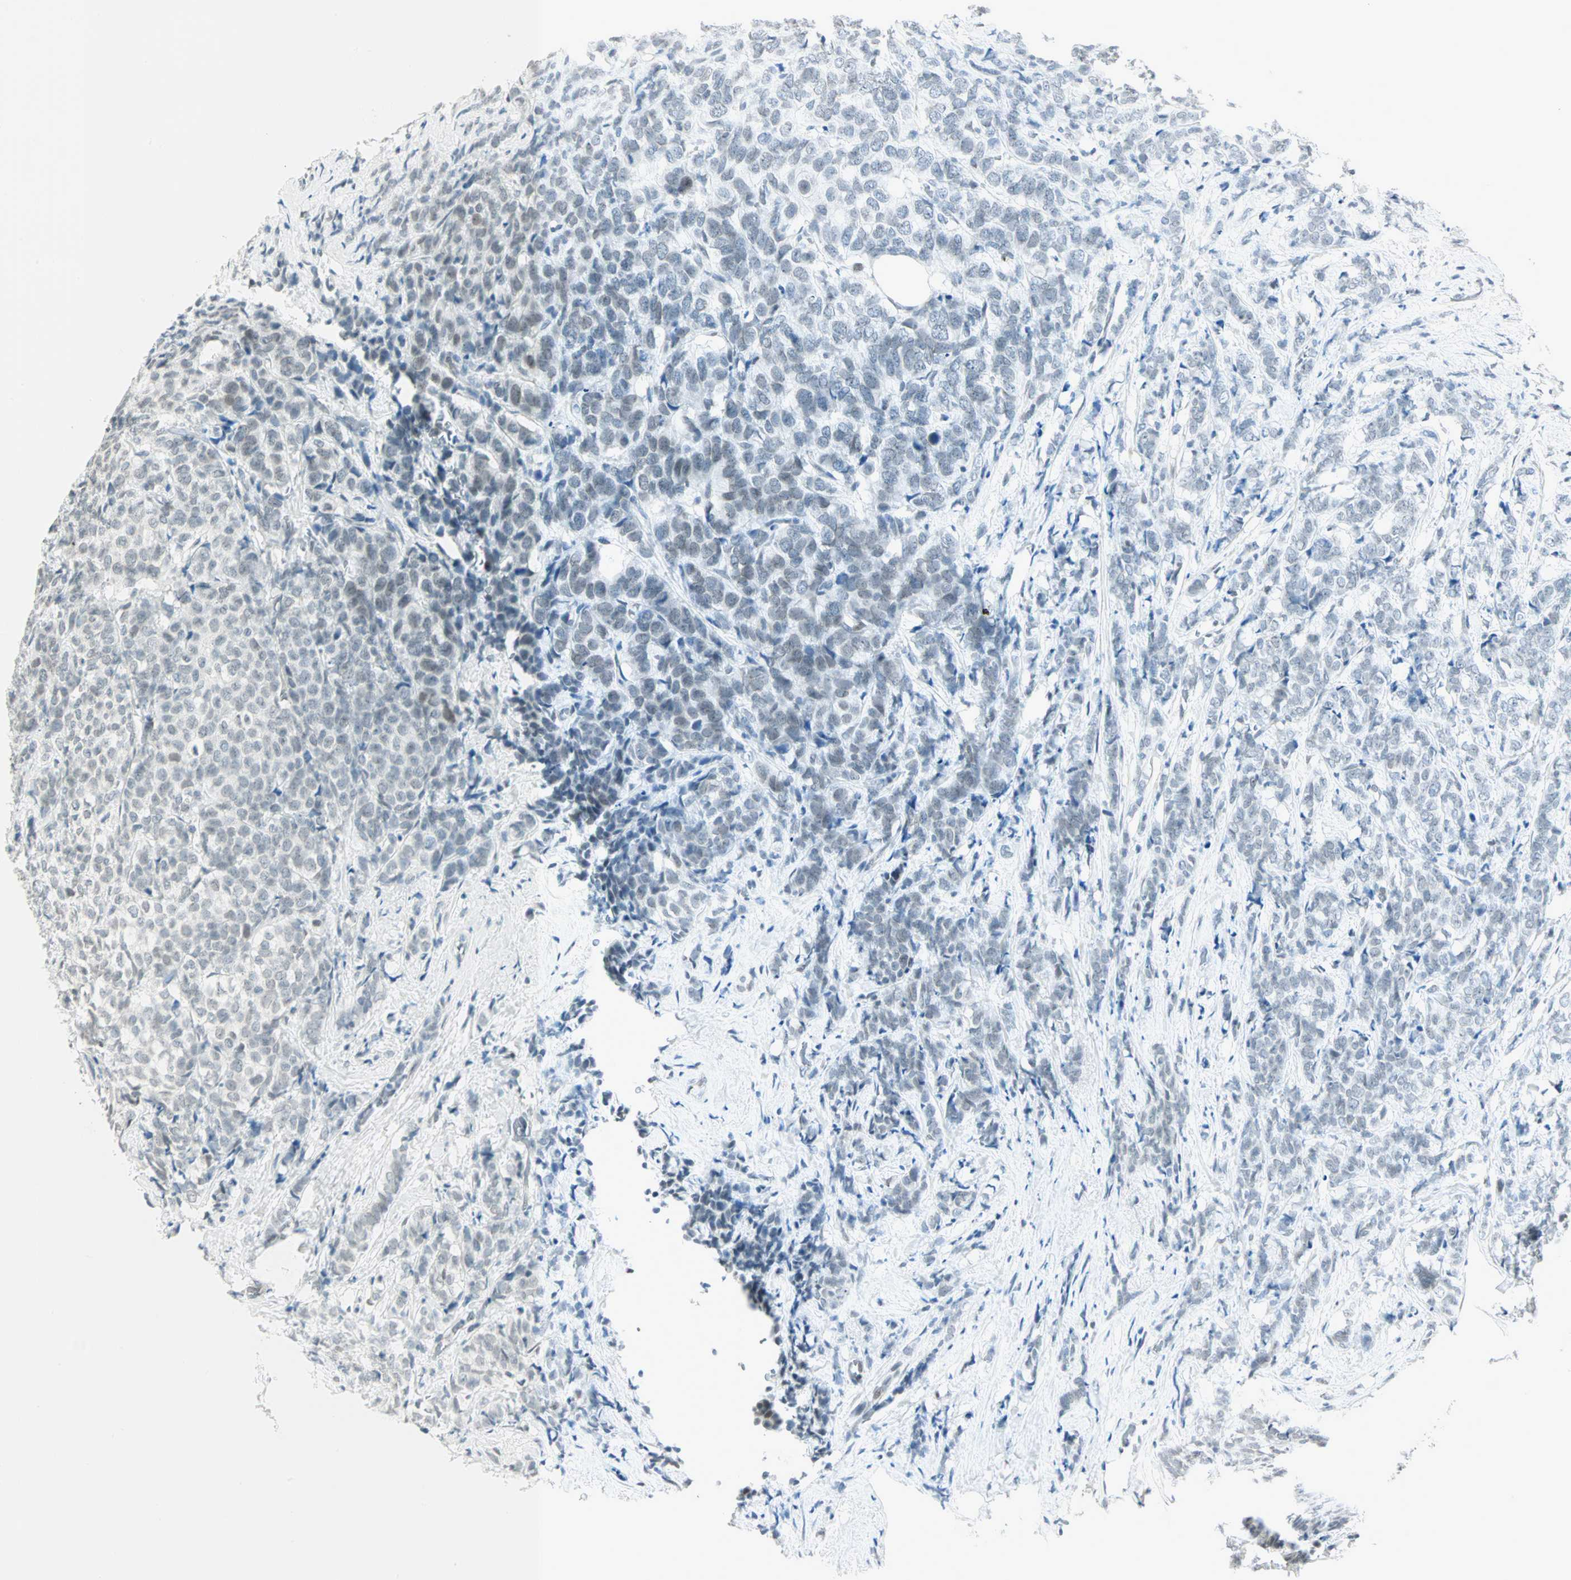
{"staining": {"intensity": "weak", "quantity": "<25%", "location": "nuclear"}, "tissue": "breast cancer", "cell_type": "Tumor cells", "image_type": "cancer", "snomed": [{"axis": "morphology", "description": "Lobular carcinoma"}, {"axis": "topography", "description": "Breast"}], "caption": "This is a histopathology image of immunohistochemistry staining of lobular carcinoma (breast), which shows no positivity in tumor cells.", "gene": "BCAN", "patient": {"sex": "female", "age": 60}}